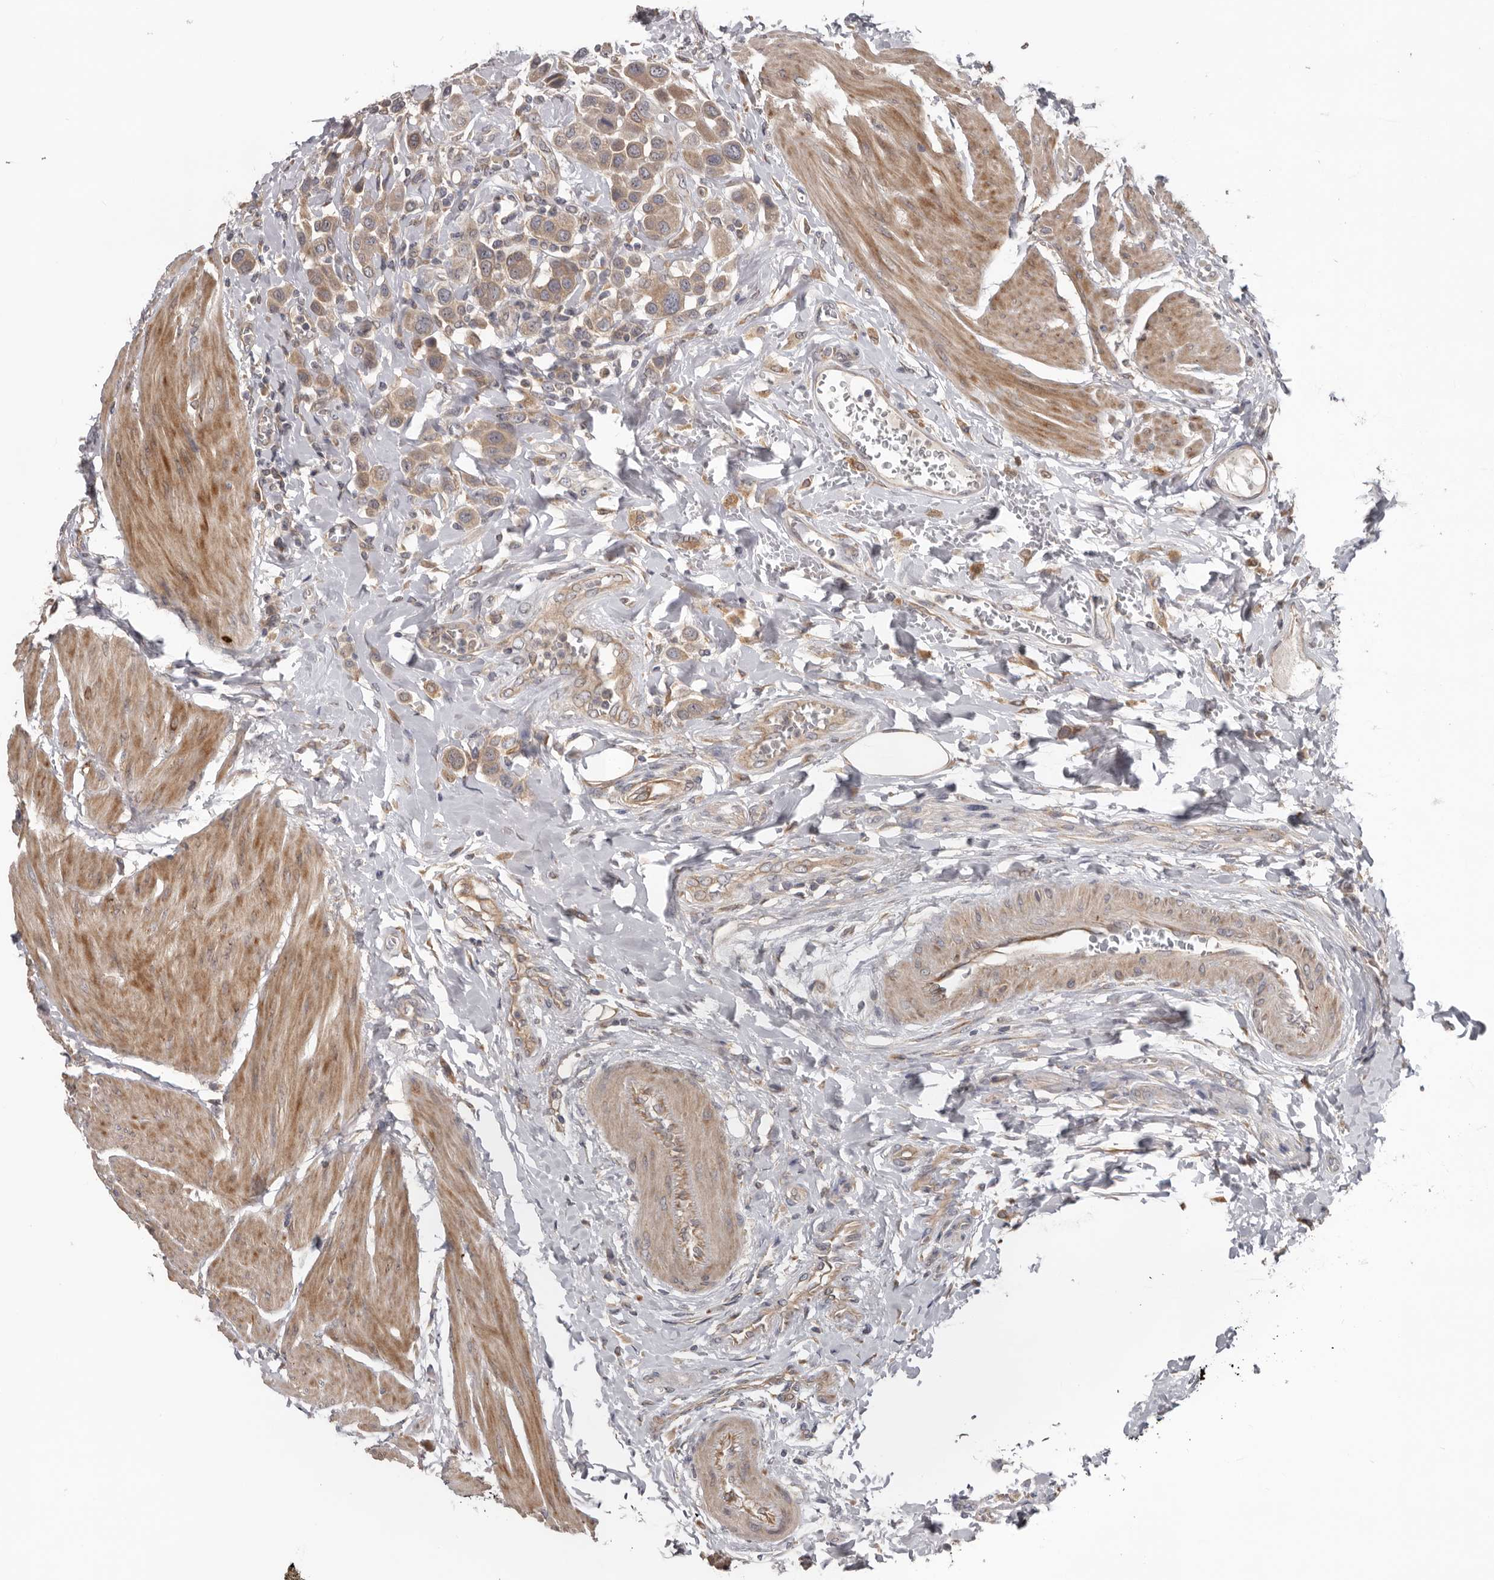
{"staining": {"intensity": "weak", "quantity": ">75%", "location": "cytoplasmic/membranous"}, "tissue": "urothelial cancer", "cell_type": "Tumor cells", "image_type": "cancer", "snomed": [{"axis": "morphology", "description": "Urothelial carcinoma, High grade"}, {"axis": "topography", "description": "Urinary bladder"}], "caption": "An image of human urothelial cancer stained for a protein shows weak cytoplasmic/membranous brown staining in tumor cells.", "gene": "HINT3", "patient": {"sex": "male", "age": 50}}